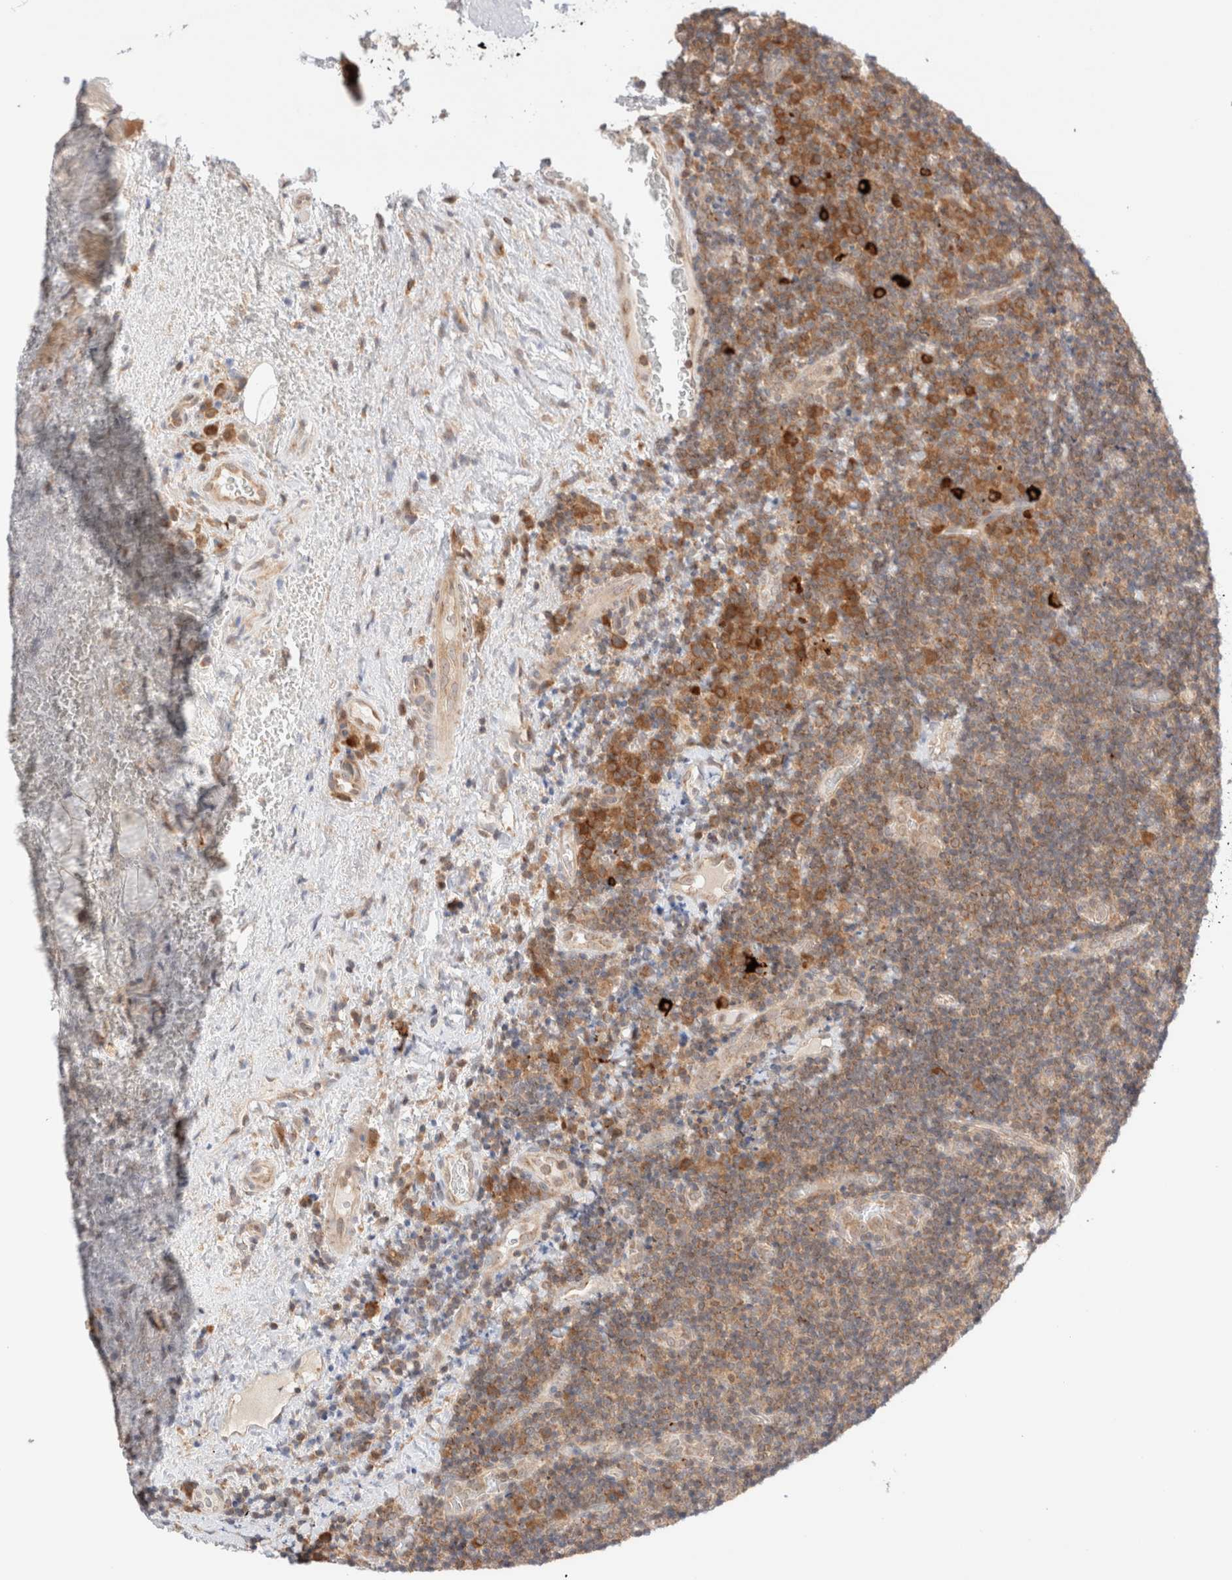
{"staining": {"intensity": "moderate", "quantity": "<25%", "location": "cytoplasmic/membranous"}, "tissue": "lymphoma", "cell_type": "Tumor cells", "image_type": "cancer", "snomed": [{"axis": "morphology", "description": "Malignant lymphoma, non-Hodgkin's type, High grade"}, {"axis": "topography", "description": "Tonsil"}], "caption": "High-grade malignant lymphoma, non-Hodgkin's type tissue demonstrates moderate cytoplasmic/membranous staining in approximately <25% of tumor cells, visualized by immunohistochemistry.", "gene": "XKR4", "patient": {"sex": "female", "age": 36}}